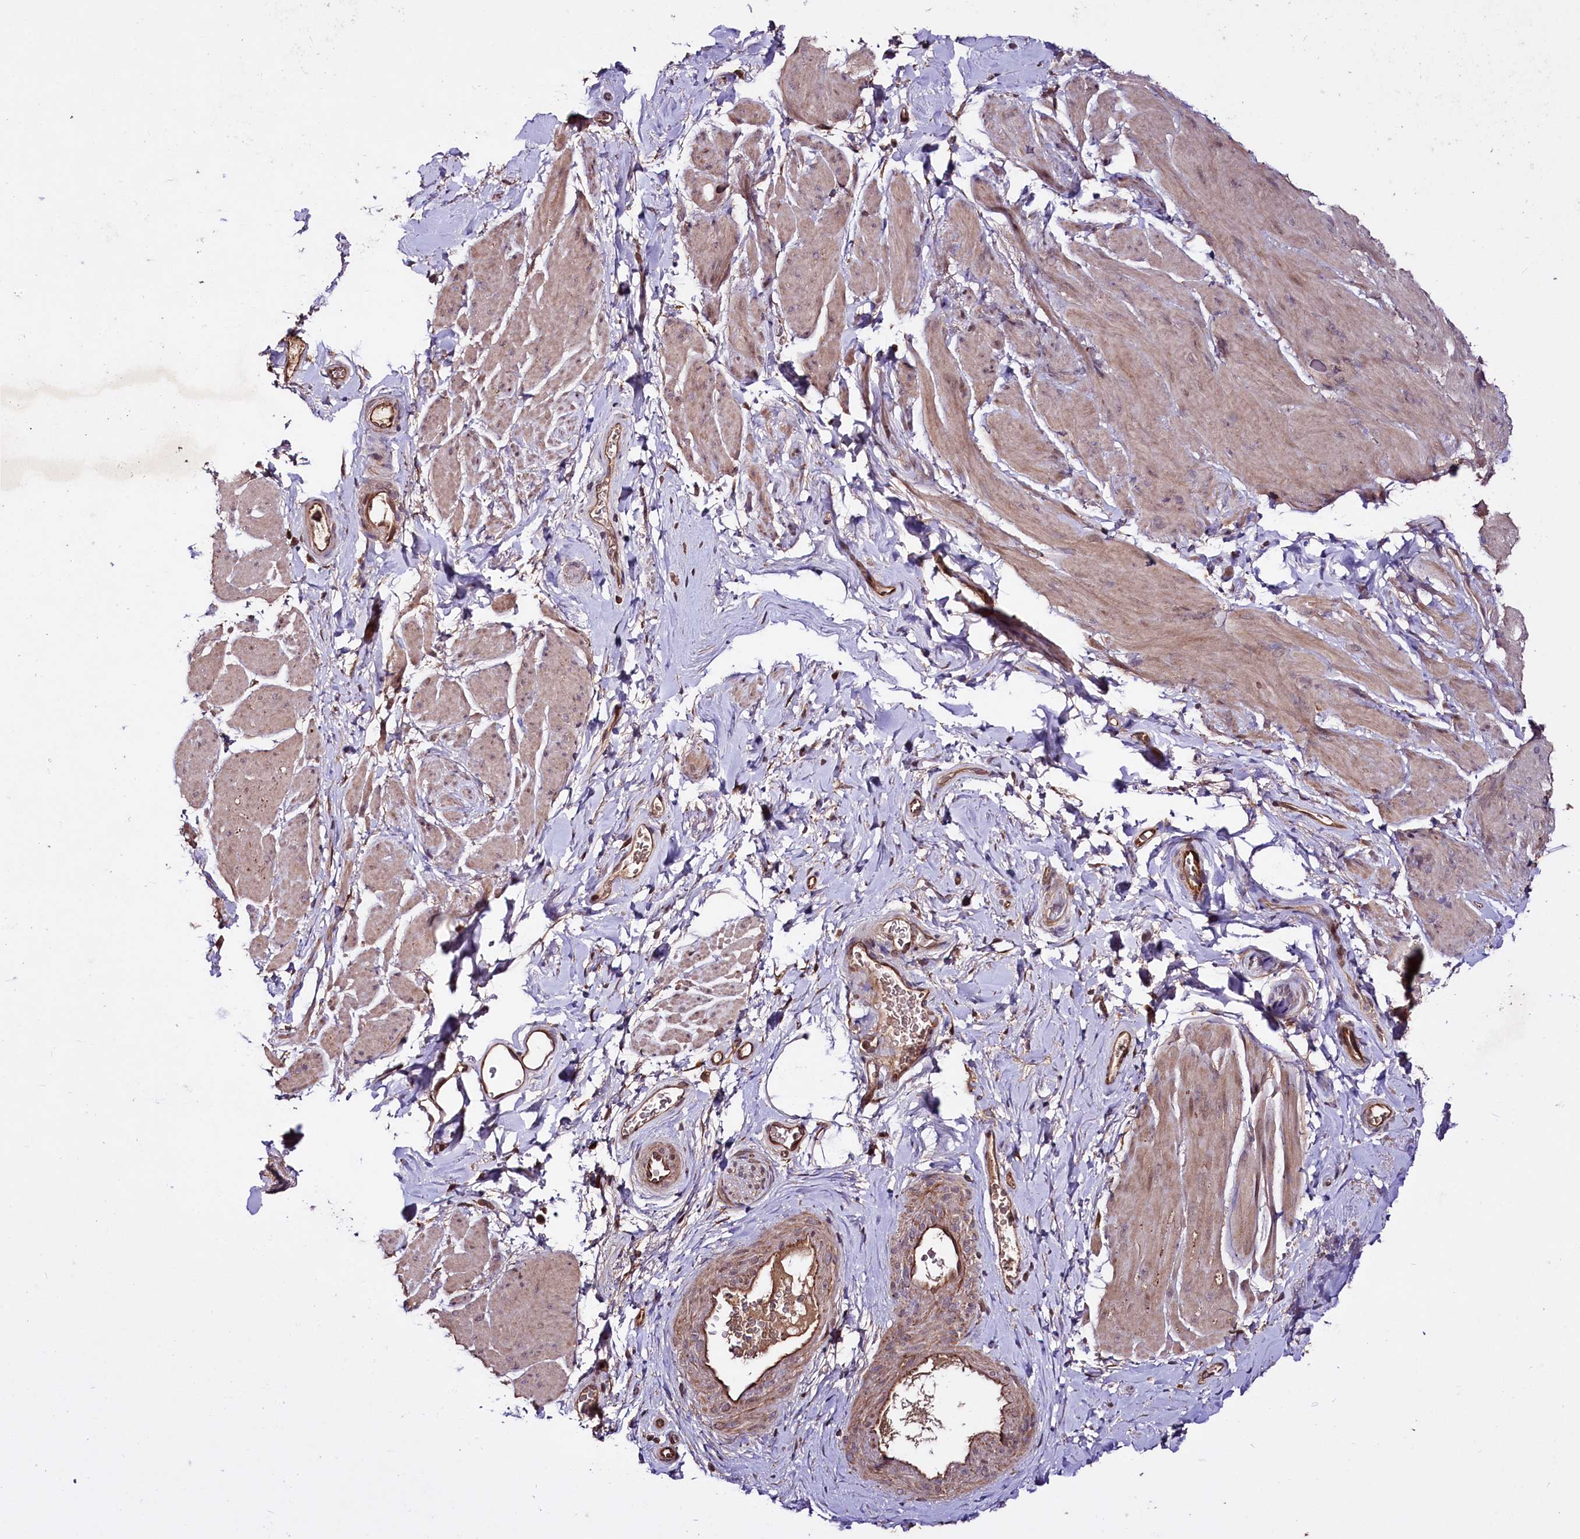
{"staining": {"intensity": "weak", "quantity": "25%-75%", "location": "cytoplasmic/membranous"}, "tissue": "smooth muscle", "cell_type": "Smooth muscle cells", "image_type": "normal", "snomed": [{"axis": "morphology", "description": "Normal tissue, NOS"}, {"axis": "topography", "description": "Smooth muscle"}, {"axis": "topography", "description": "Peripheral nerve tissue"}], "caption": "Immunohistochemical staining of unremarkable human smooth muscle displays weak cytoplasmic/membranous protein staining in approximately 25%-75% of smooth muscle cells. (DAB IHC with brightfield microscopy, high magnification).", "gene": "TNPO3", "patient": {"sex": "male", "age": 69}}